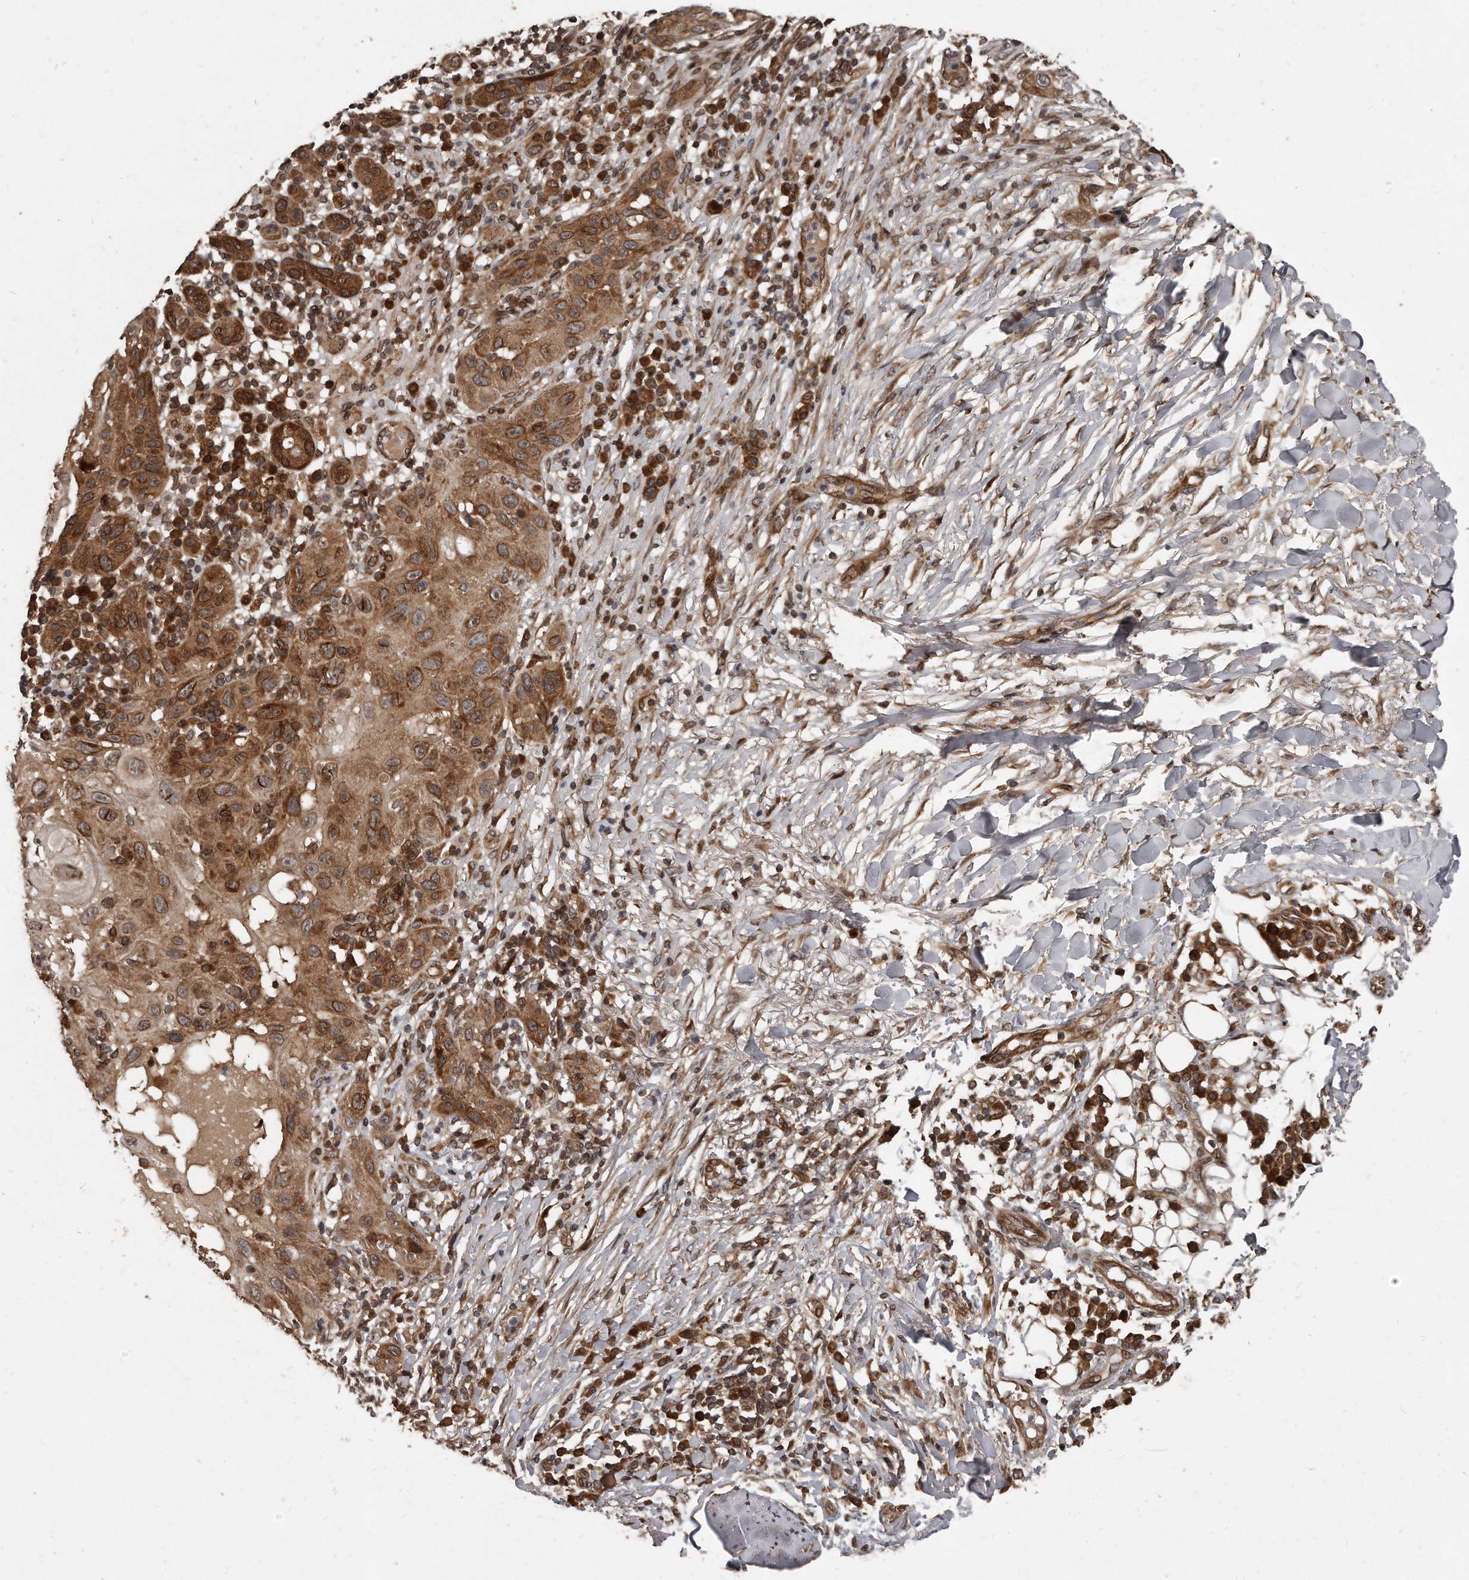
{"staining": {"intensity": "strong", "quantity": ">75%", "location": "cytoplasmic/membranous,nuclear"}, "tissue": "skin cancer", "cell_type": "Tumor cells", "image_type": "cancer", "snomed": [{"axis": "morphology", "description": "Normal tissue, NOS"}, {"axis": "morphology", "description": "Squamous cell carcinoma, NOS"}, {"axis": "topography", "description": "Skin"}], "caption": "Brown immunohistochemical staining in skin squamous cell carcinoma displays strong cytoplasmic/membranous and nuclear staining in approximately >75% of tumor cells.", "gene": "GCH1", "patient": {"sex": "female", "age": 96}}